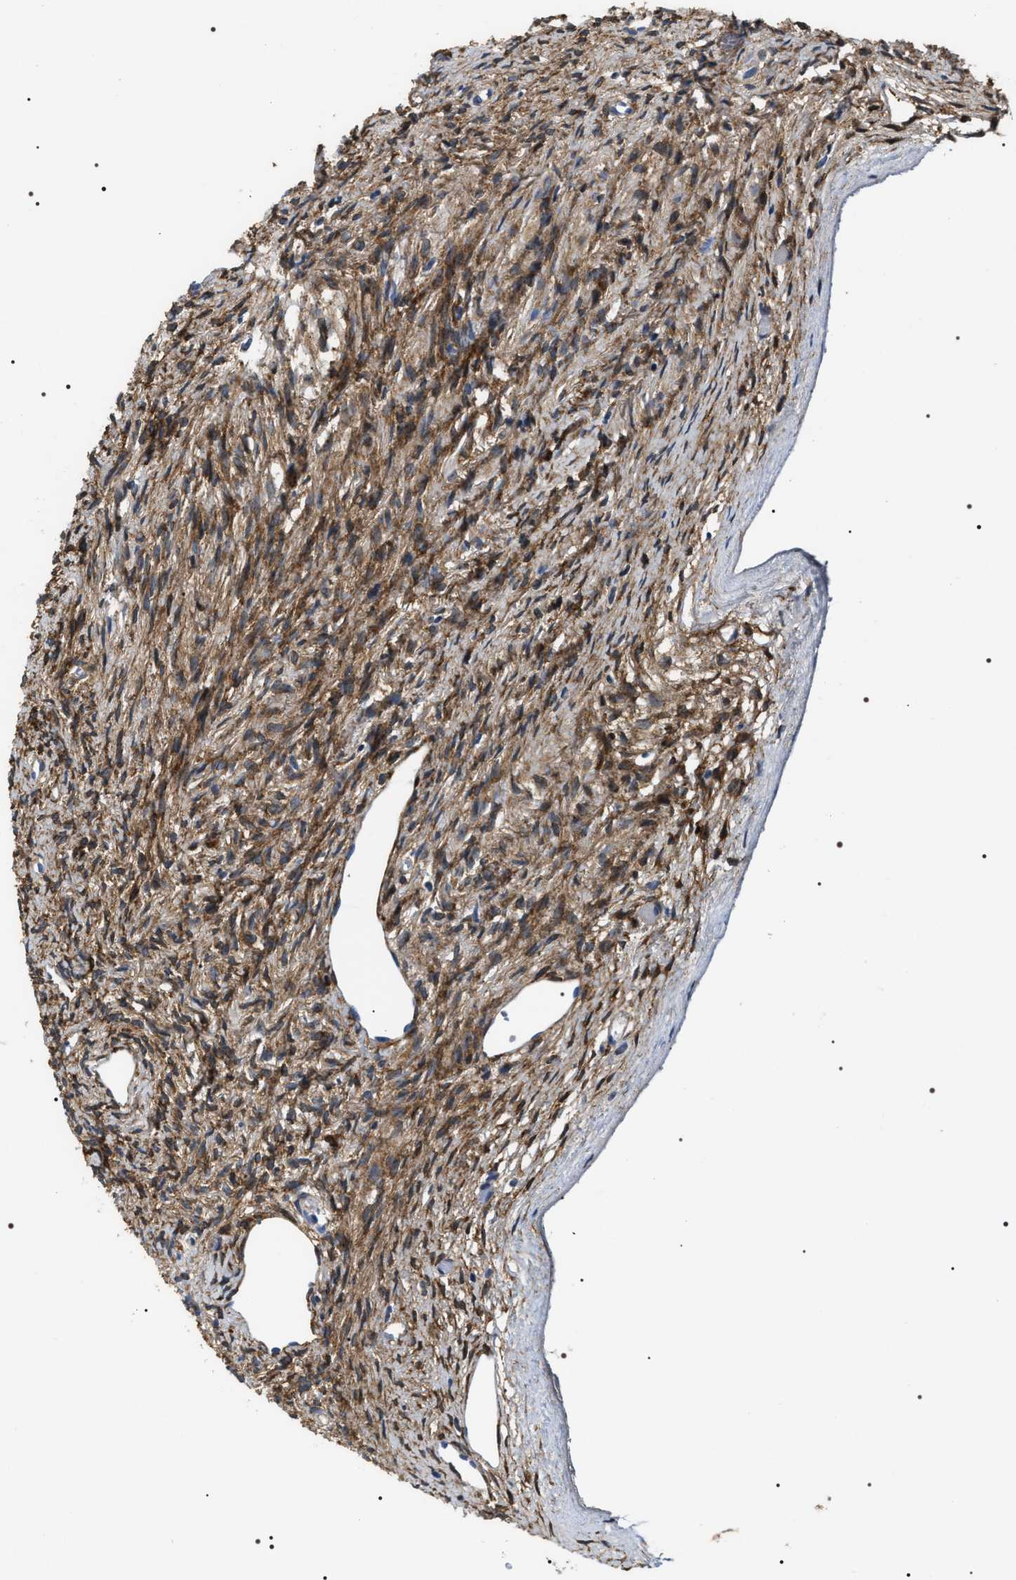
{"staining": {"intensity": "weak", "quantity": "<25%", "location": "cytoplasmic/membranous"}, "tissue": "ovary", "cell_type": "Ovarian stroma cells", "image_type": "normal", "snomed": [{"axis": "morphology", "description": "Normal tissue, NOS"}, {"axis": "topography", "description": "Ovary"}], "caption": "Immunohistochemical staining of normal human ovary exhibits no significant positivity in ovarian stroma cells.", "gene": "BAG2", "patient": {"sex": "female", "age": 33}}